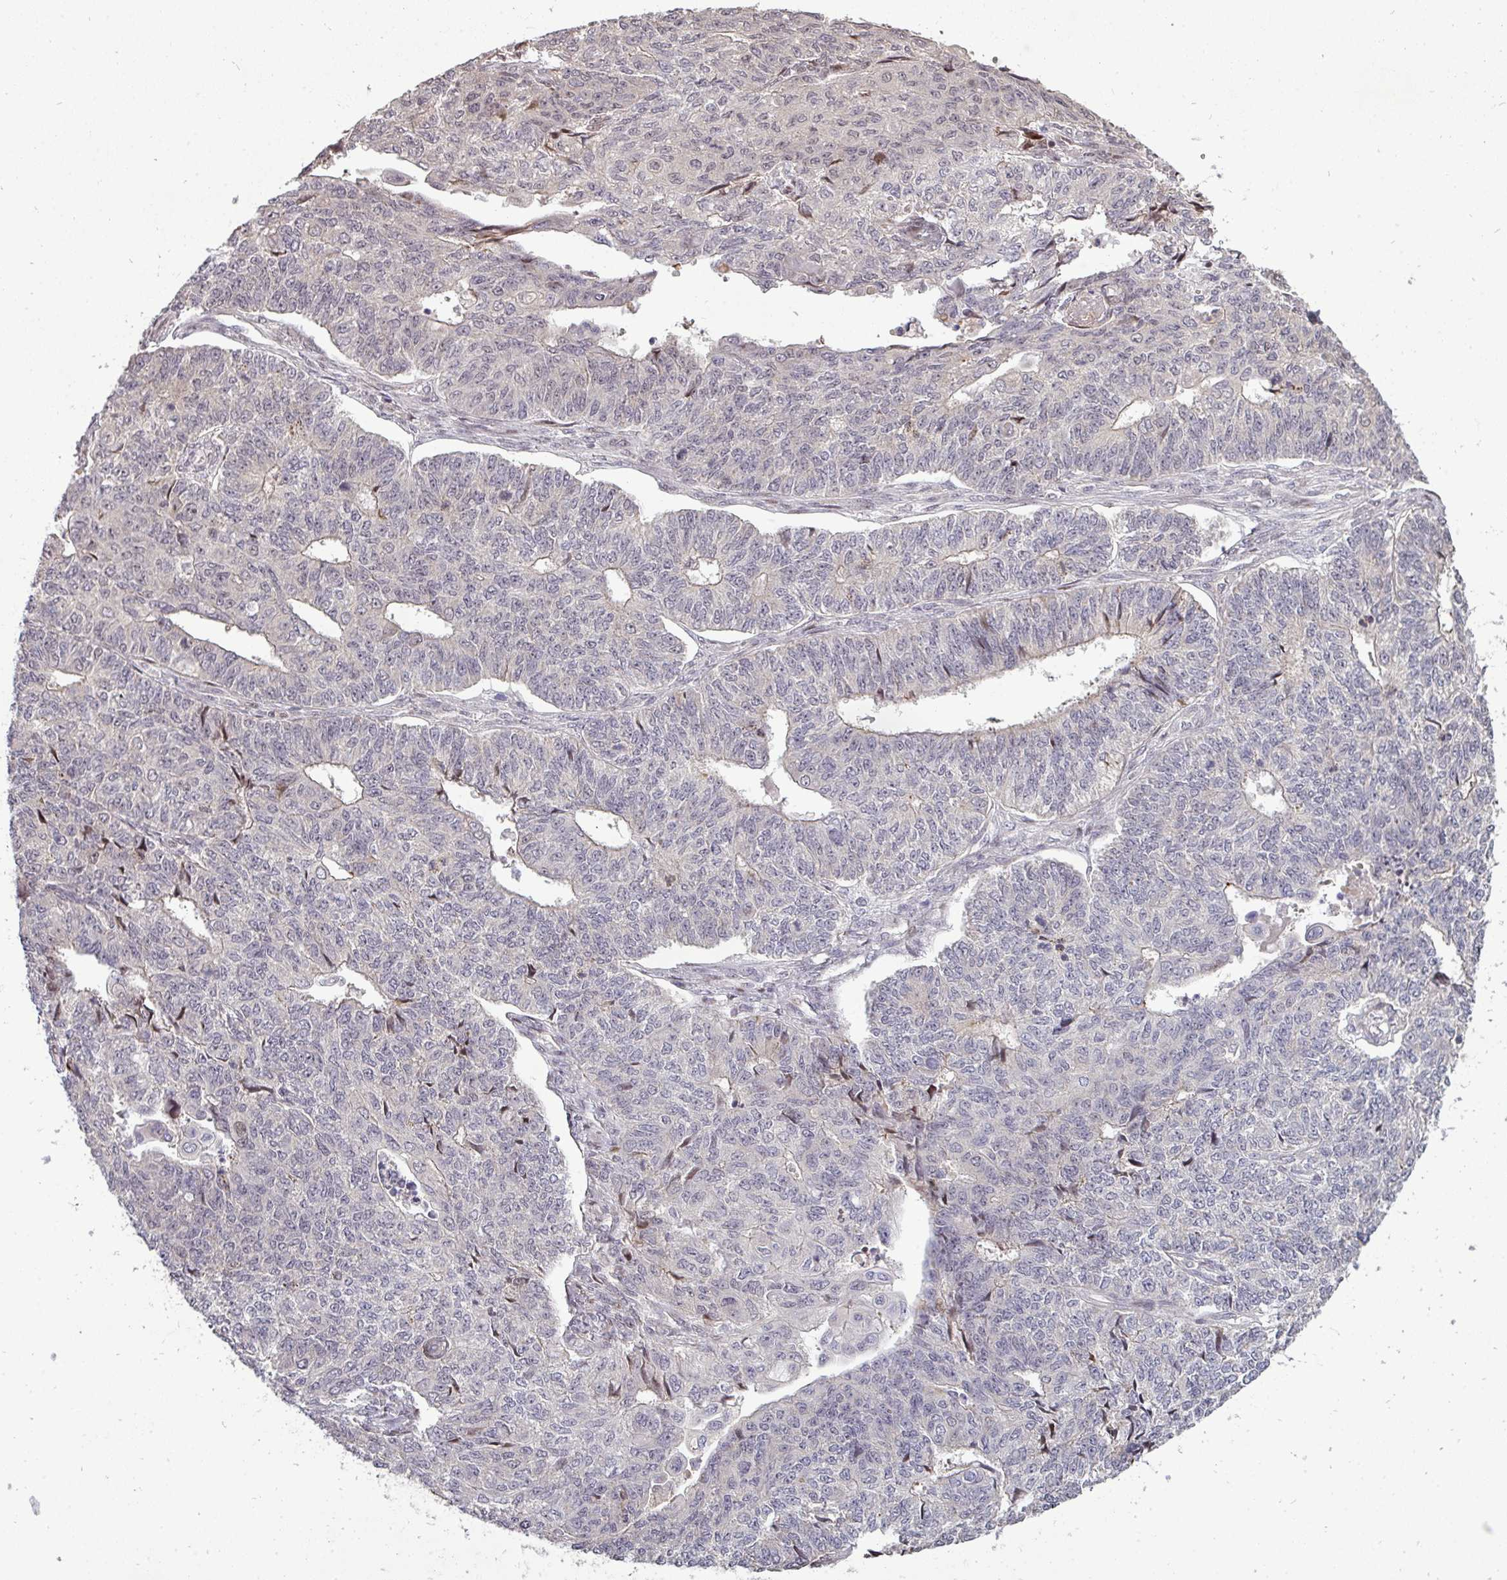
{"staining": {"intensity": "negative", "quantity": "none", "location": "none"}, "tissue": "endometrial cancer", "cell_type": "Tumor cells", "image_type": "cancer", "snomed": [{"axis": "morphology", "description": "Adenocarcinoma, NOS"}, {"axis": "topography", "description": "Endometrium"}], "caption": "A histopathology image of endometrial cancer (adenocarcinoma) stained for a protein shows no brown staining in tumor cells.", "gene": "PATZ1", "patient": {"sex": "female", "age": 32}}